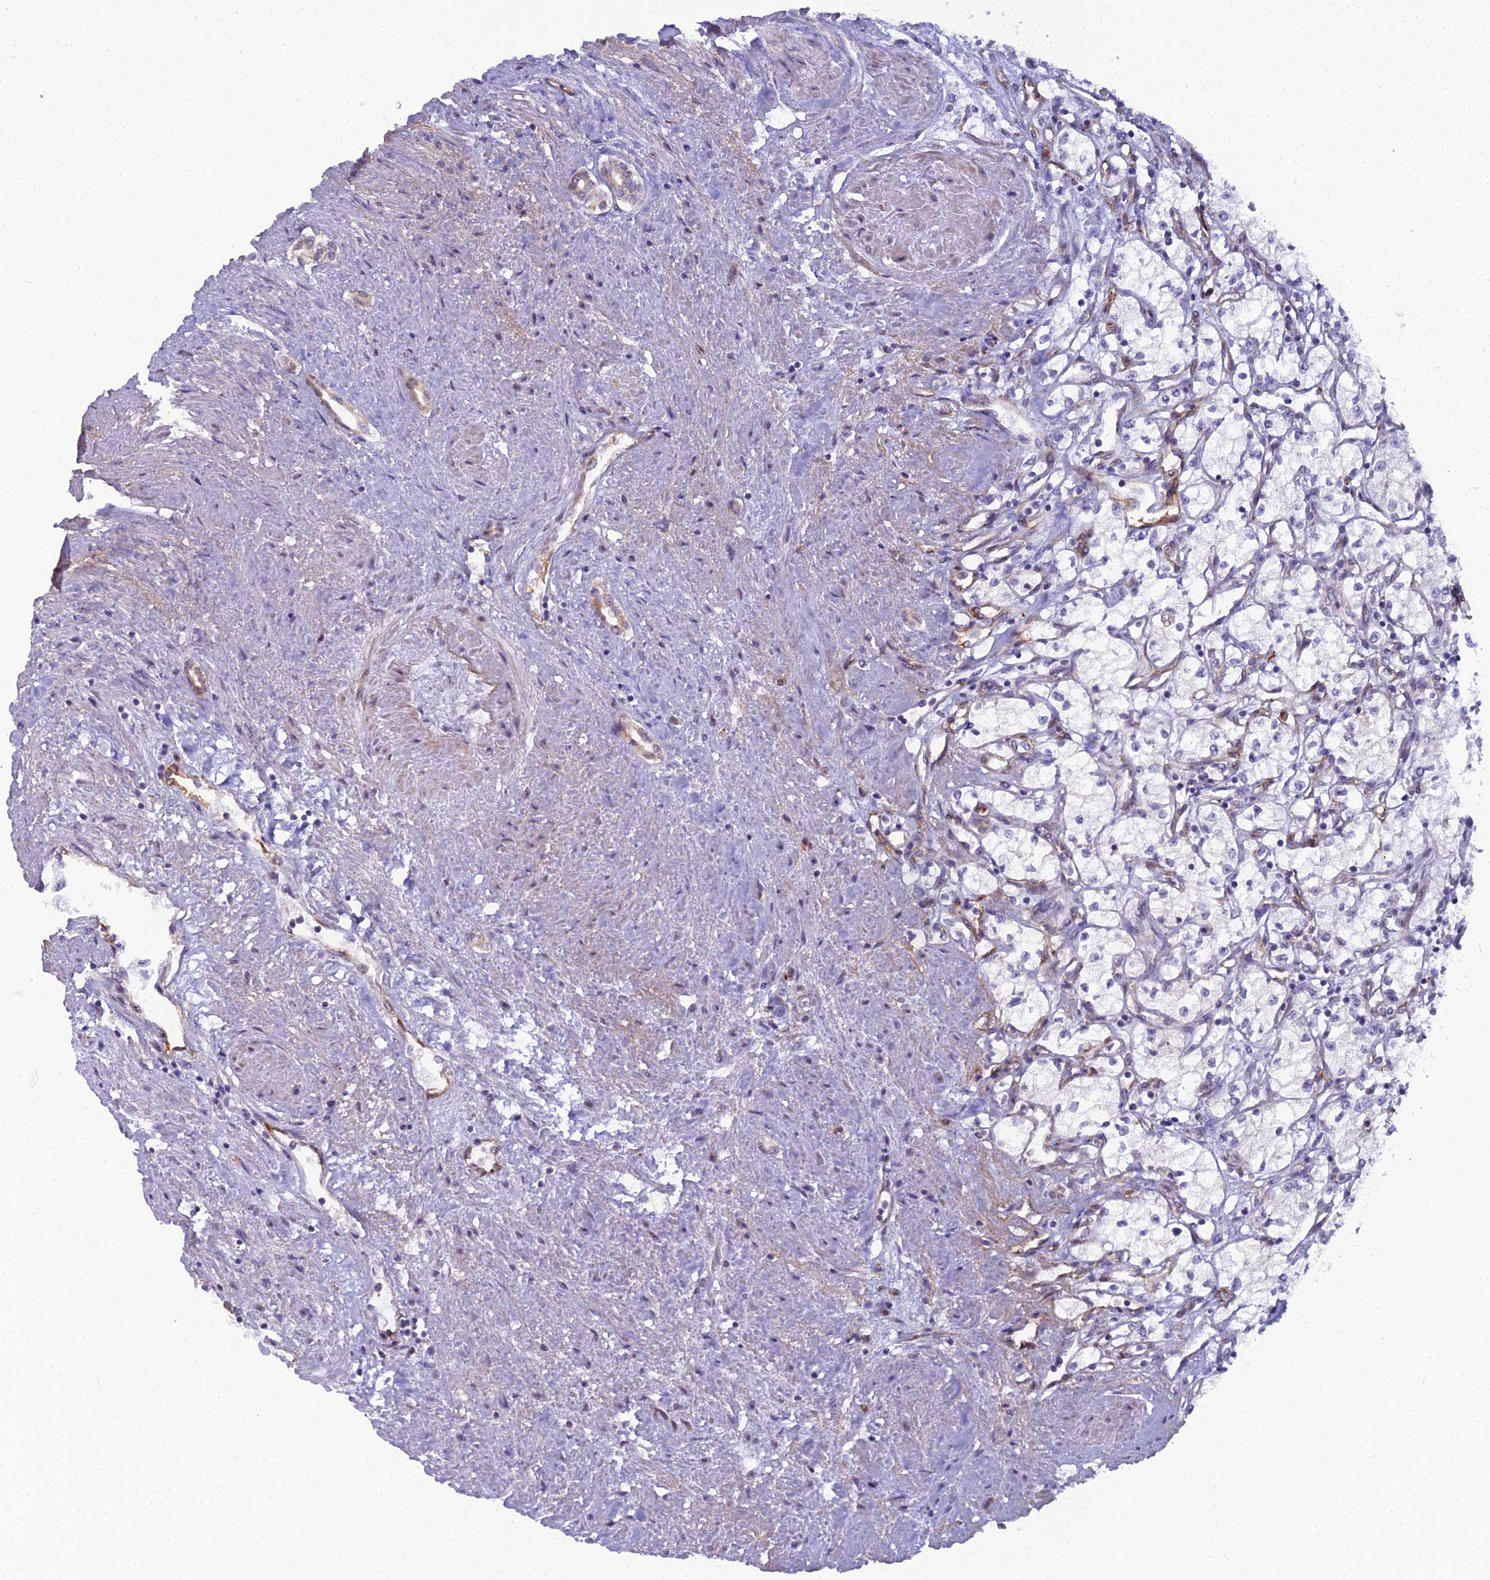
{"staining": {"intensity": "negative", "quantity": "none", "location": "none"}, "tissue": "renal cancer", "cell_type": "Tumor cells", "image_type": "cancer", "snomed": [{"axis": "morphology", "description": "Adenocarcinoma, NOS"}, {"axis": "topography", "description": "Kidney"}], "caption": "This is a histopathology image of IHC staining of renal cancer (adenocarcinoma), which shows no staining in tumor cells.", "gene": "RGL3", "patient": {"sex": "male", "age": 59}}